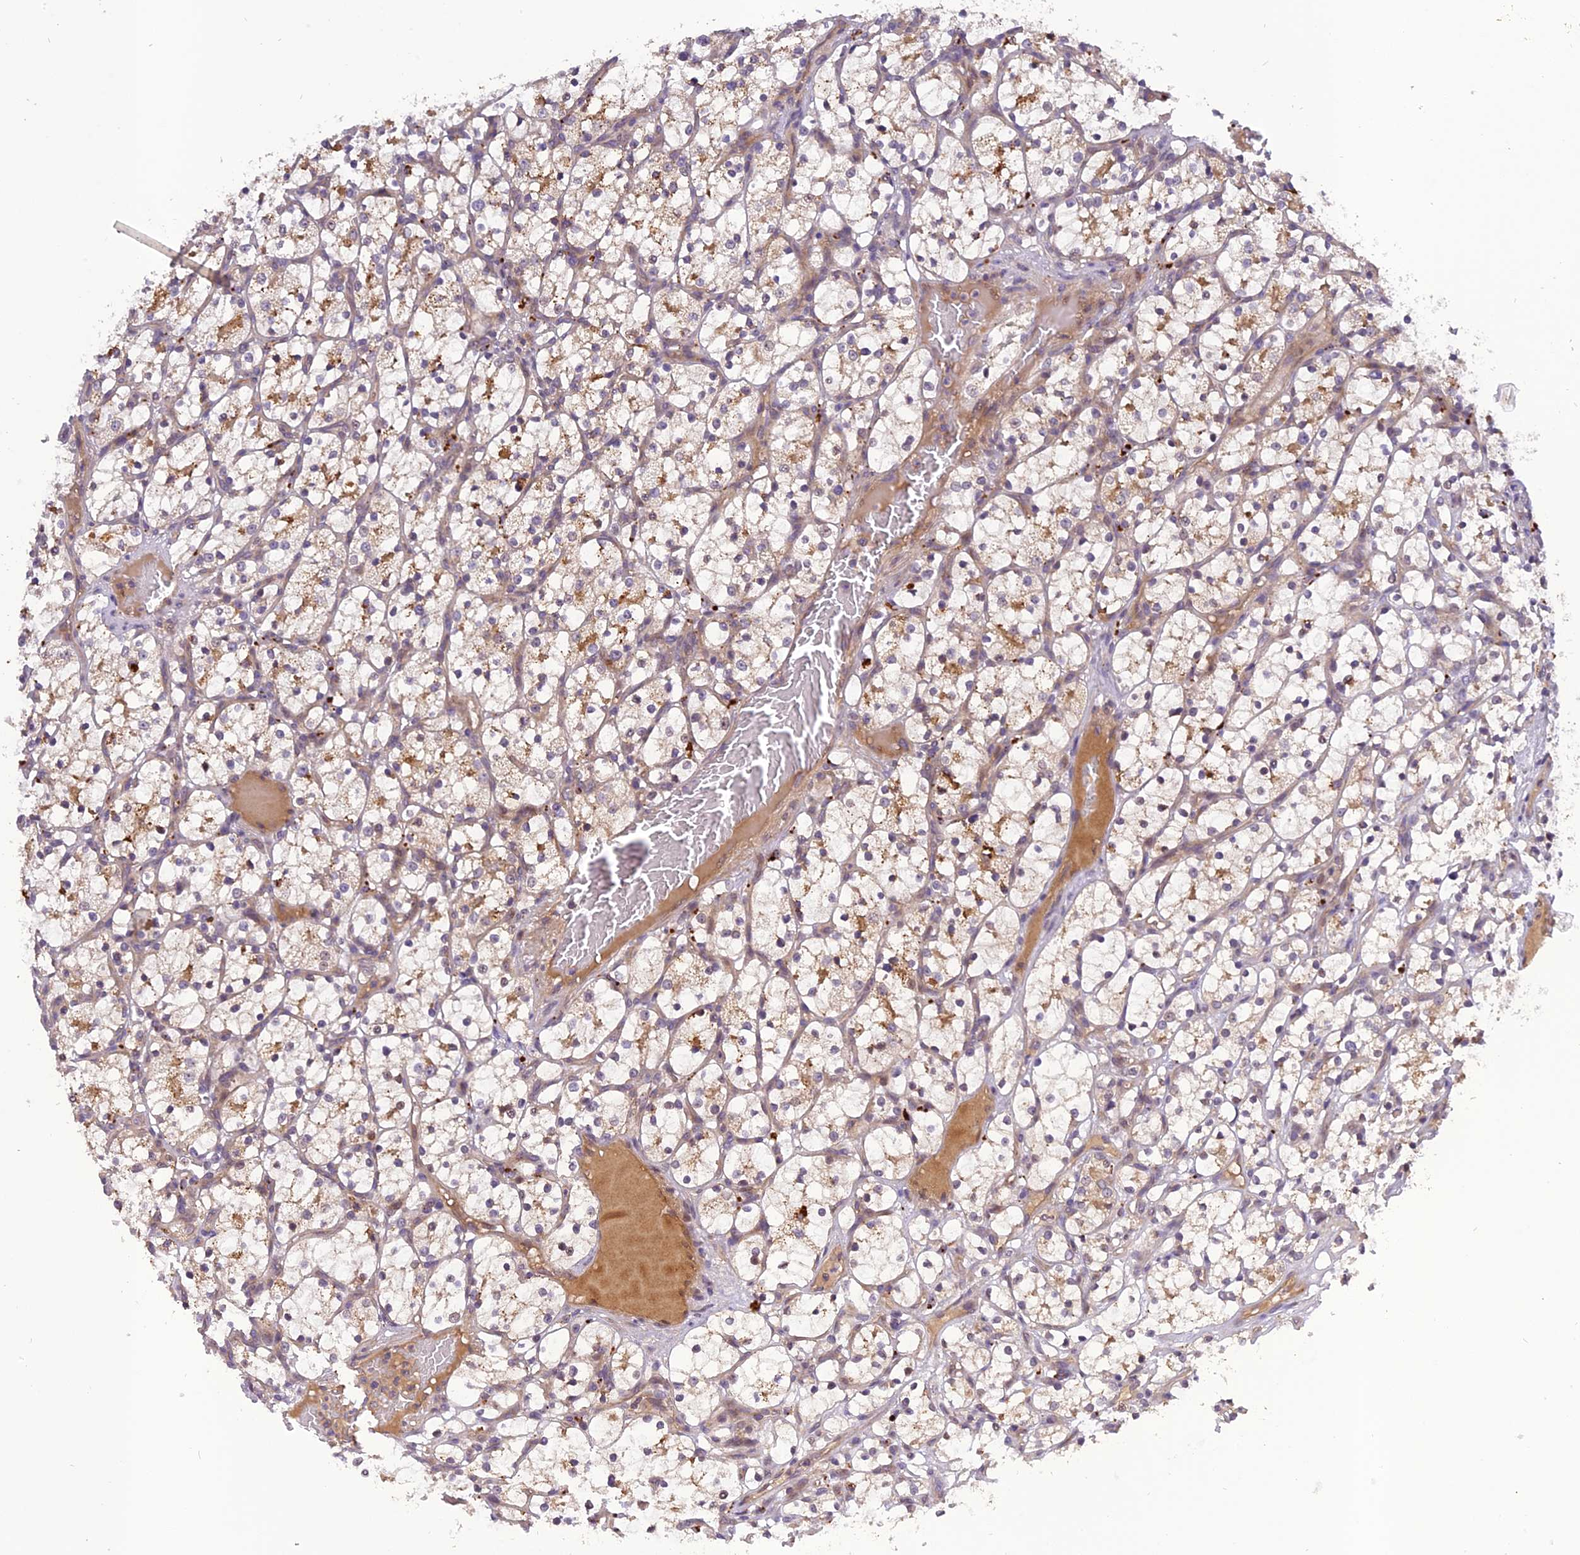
{"staining": {"intensity": "weak", "quantity": "25%-75%", "location": "cytoplasmic/membranous"}, "tissue": "renal cancer", "cell_type": "Tumor cells", "image_type": "cancer", "snomed": [{"axis": "morphology", "description": "Adenocarcinoma, NOS"}, {"axis": "topography", "description": "Kidney"}], "caption": "This image displays adenocarcinoma (renal) stained with immunohistochemistry to label a protein in brown. The cytoplasmic/membranous of tumor cells show weak positivity for the protein. Nuclei are counter-stained blue.", "gene": "FNIP2", "patient": {"sex": "female", "age": 69}}